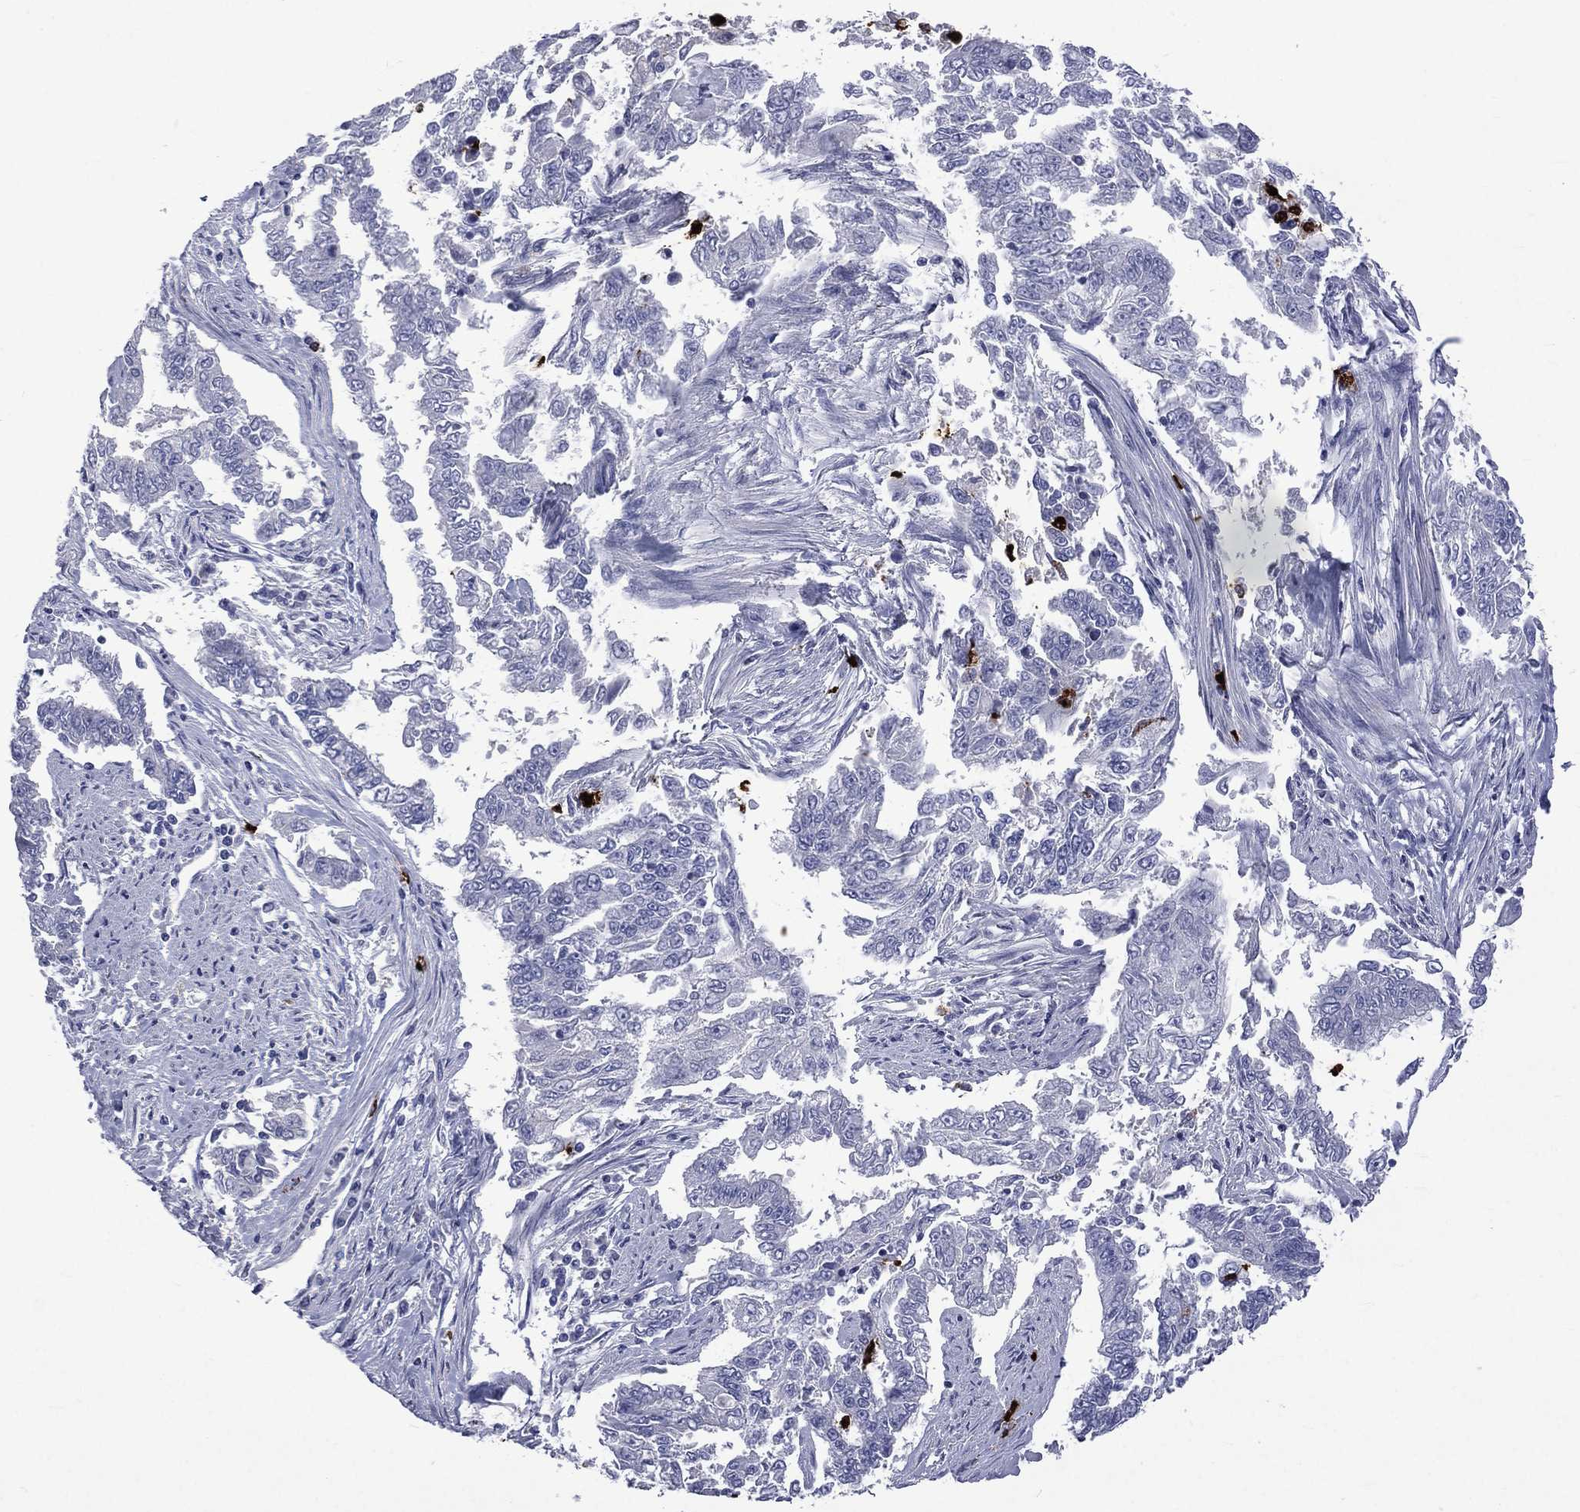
{"staining": {"intensity": "negative", "quantity": "none", "location": "none"}, "tissue": "endometrial cancer", "cell_type": "Tumor cells", "image_type": "cancer", "snomed": [{"axis": "morphology", "description": "Adenocarcinoma, NOS"}, {"axis": "topography", "description": "Uterus"}], "caption": "There is no significant expression in tumor cells of endometrial cancer.", "gene": "ELANE", "patient": {"sex": "female", "age": 59}}